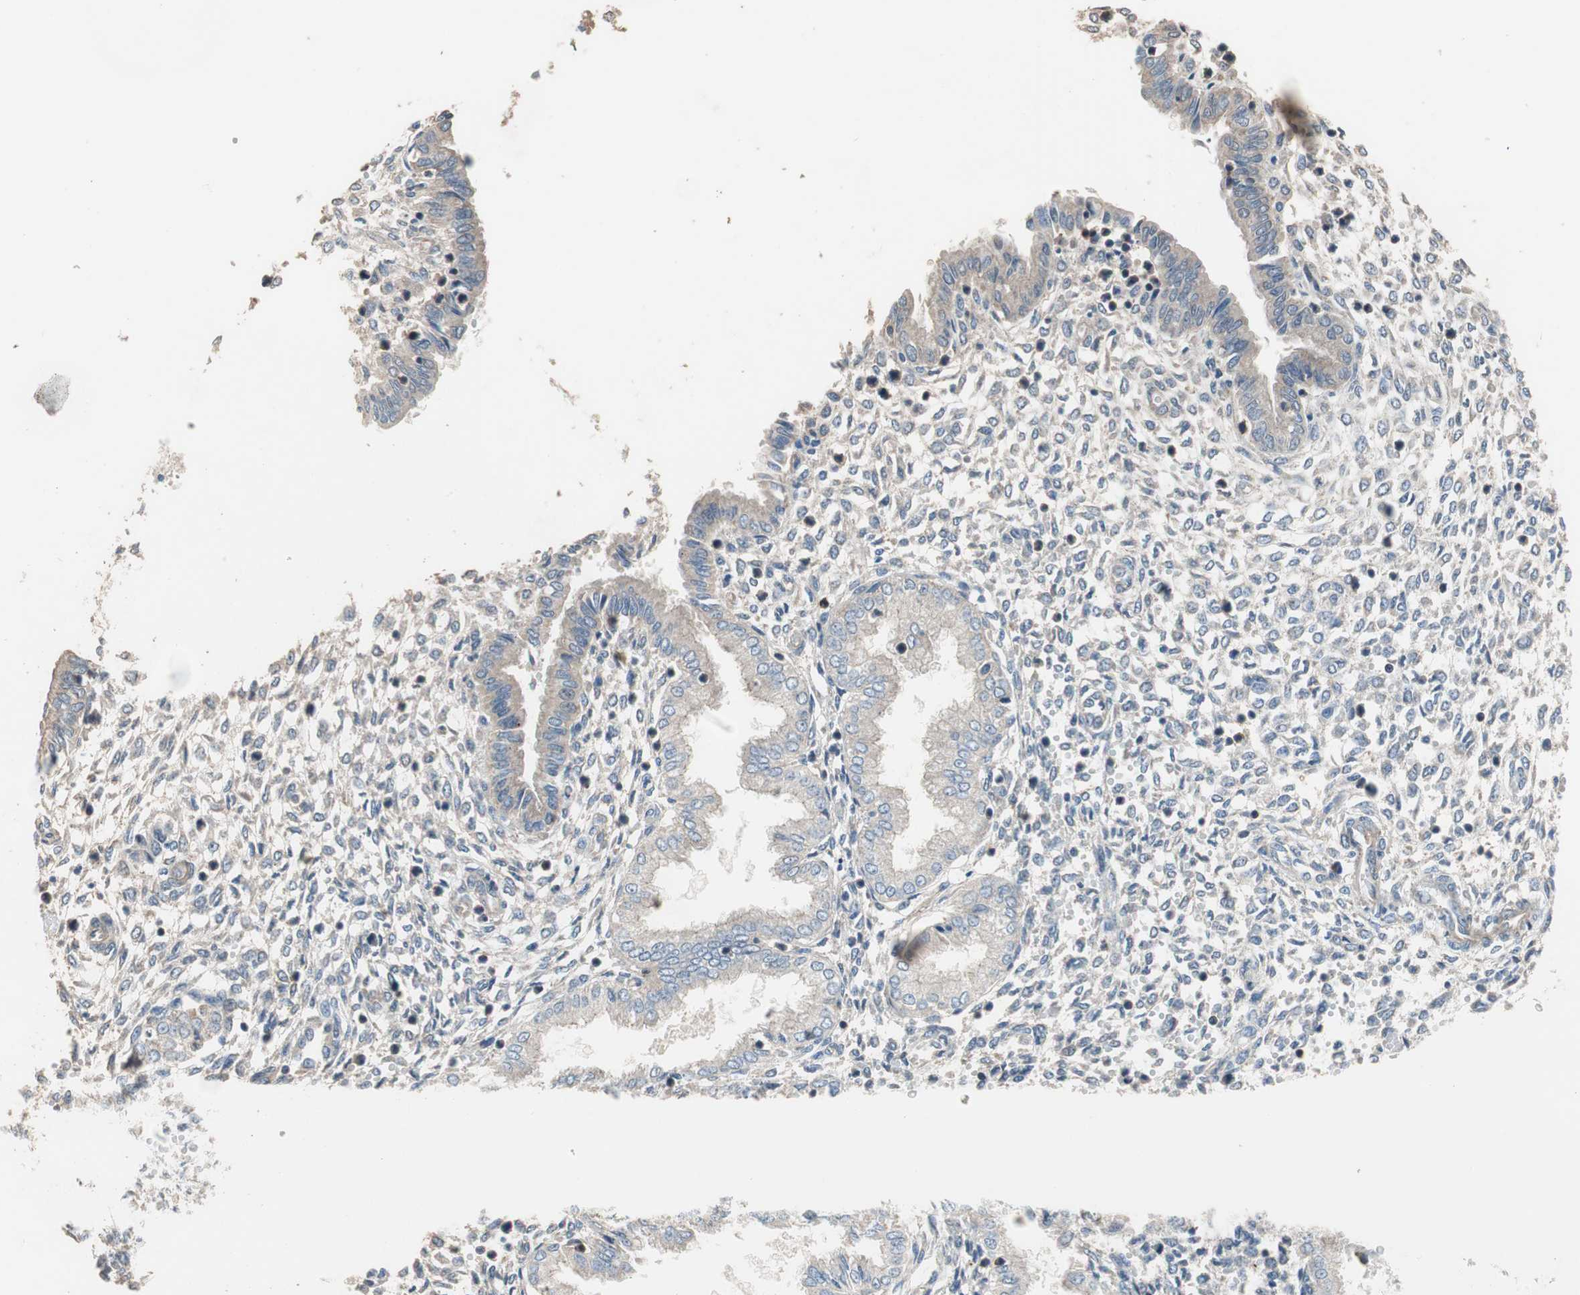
{"staining": {"intensity": "weak", "quantity": "25%-75%", "location": "cytoplasmic/membranous"}, "tissue": "endometrium", "cell_type": "Cells in endometrial stroma", "image_type": "normal", "snomed": [{"axis": "morphology", "description": "Normal tissue, NOS"}, {"axis": "topography", "description": "Endometrium"}], "caption": "Weak cytoplasmic/membranous protein staining is seen in approximately 25%-75% of cells in endometrial stroma in endometrium. (Brightfield microscopy of DAB IHC at high magnification).", "gene": "MAP4K2", "patient": {"sex": "female", "age": 33}}